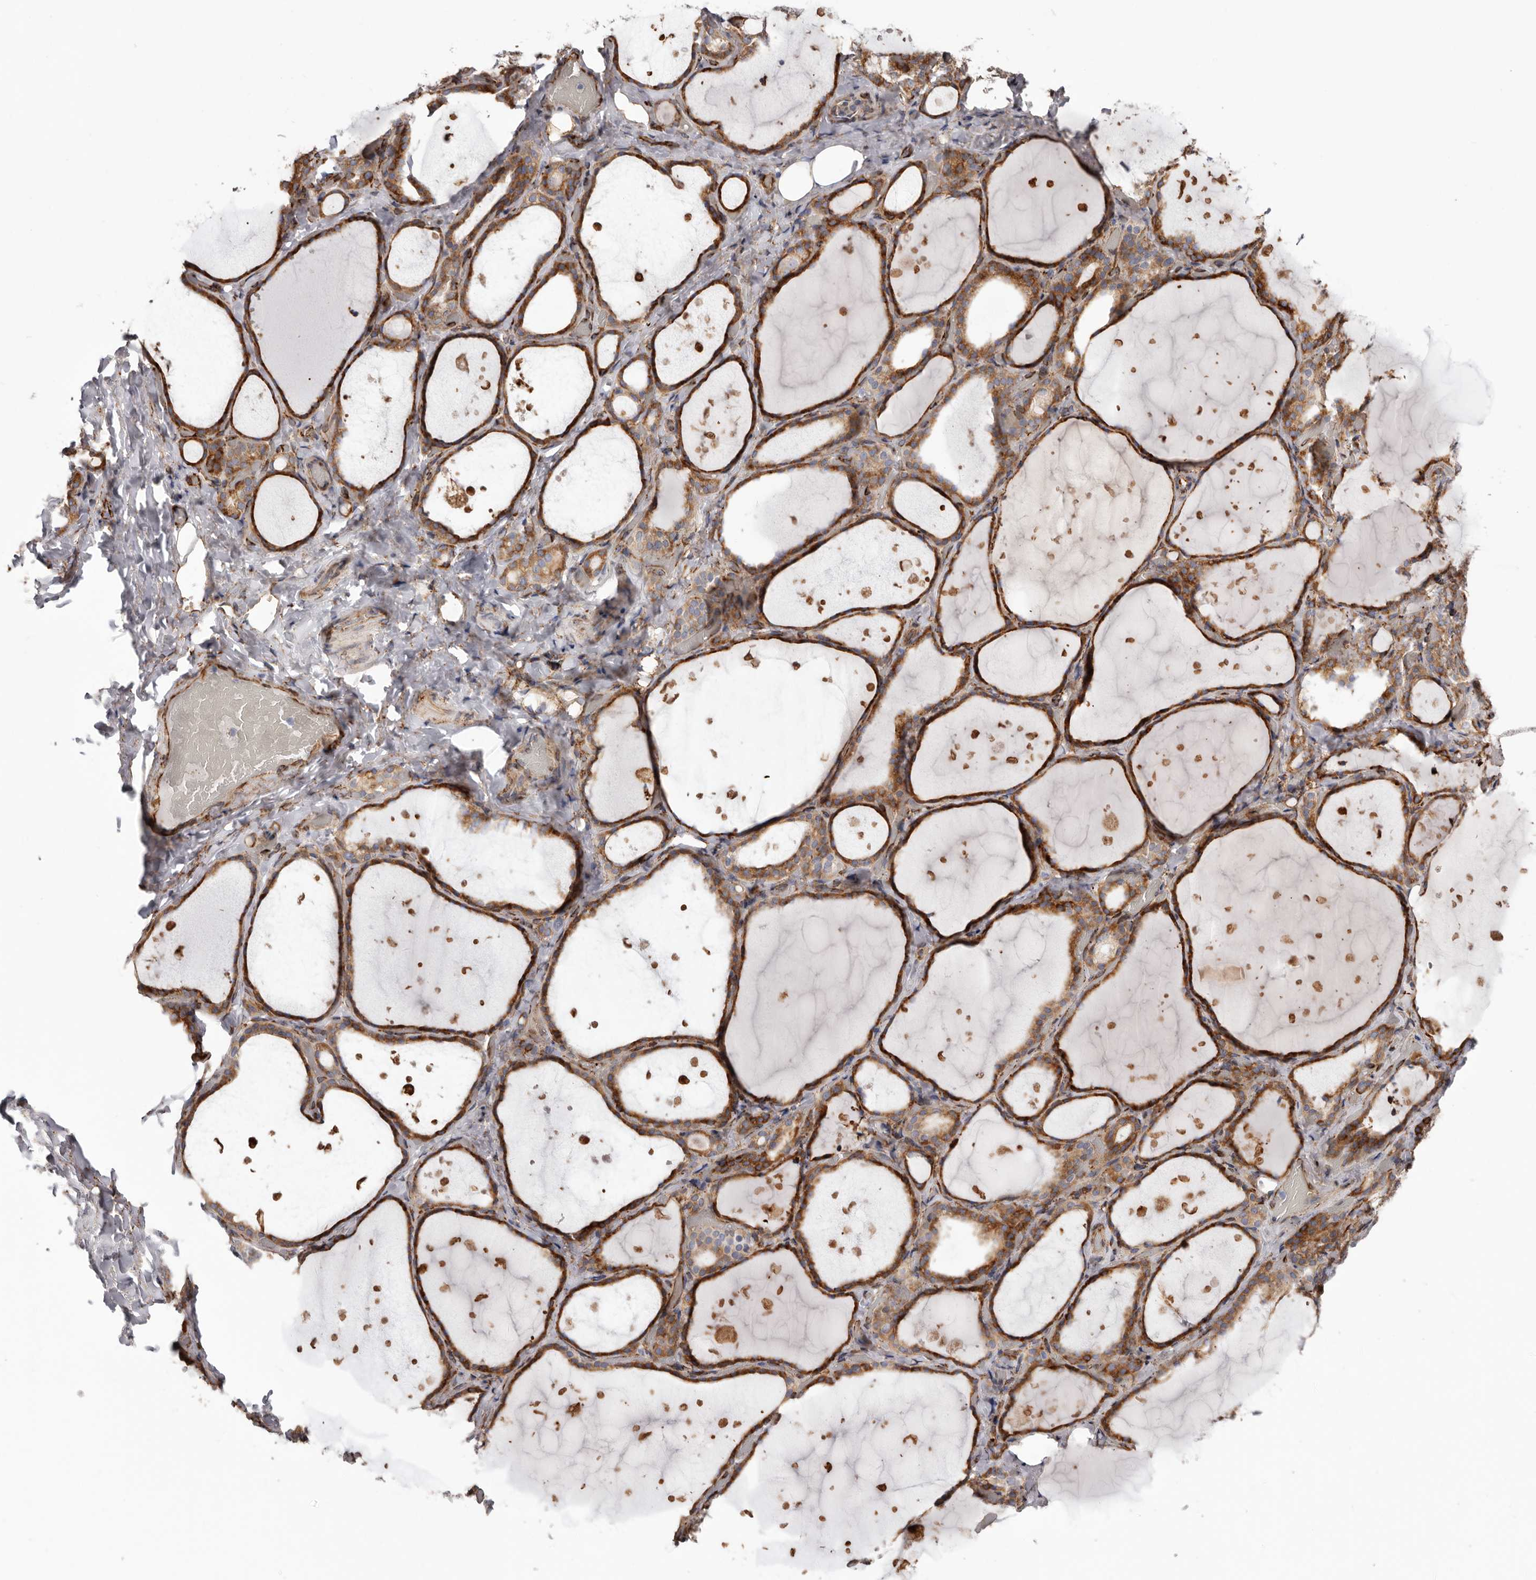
{"staining": {"intensity": "moderate", "quantity": ">75%", "location": "cytoplasmic/membranous"}, "tissue": "thyroid gland", "cell_type": "Glandular cells", "image_type": "normal", "snomed": [{"axis": "morphology", "description": "Normal tissue, NOS"}, {"axis": "topography", "description": "Thyroid gland"}], "caption": "The micrograph reveals immunohistochemical staining of normal thyroid gland. There is moderate cytoplasmic/membranous positivity is identified in about >75% of glandular cells. Ihc stains the protein of interest in brown and the nuclei are stained blue.", "gene": "SEMA3E", "patient": {"sex": "female", "age": 44}}